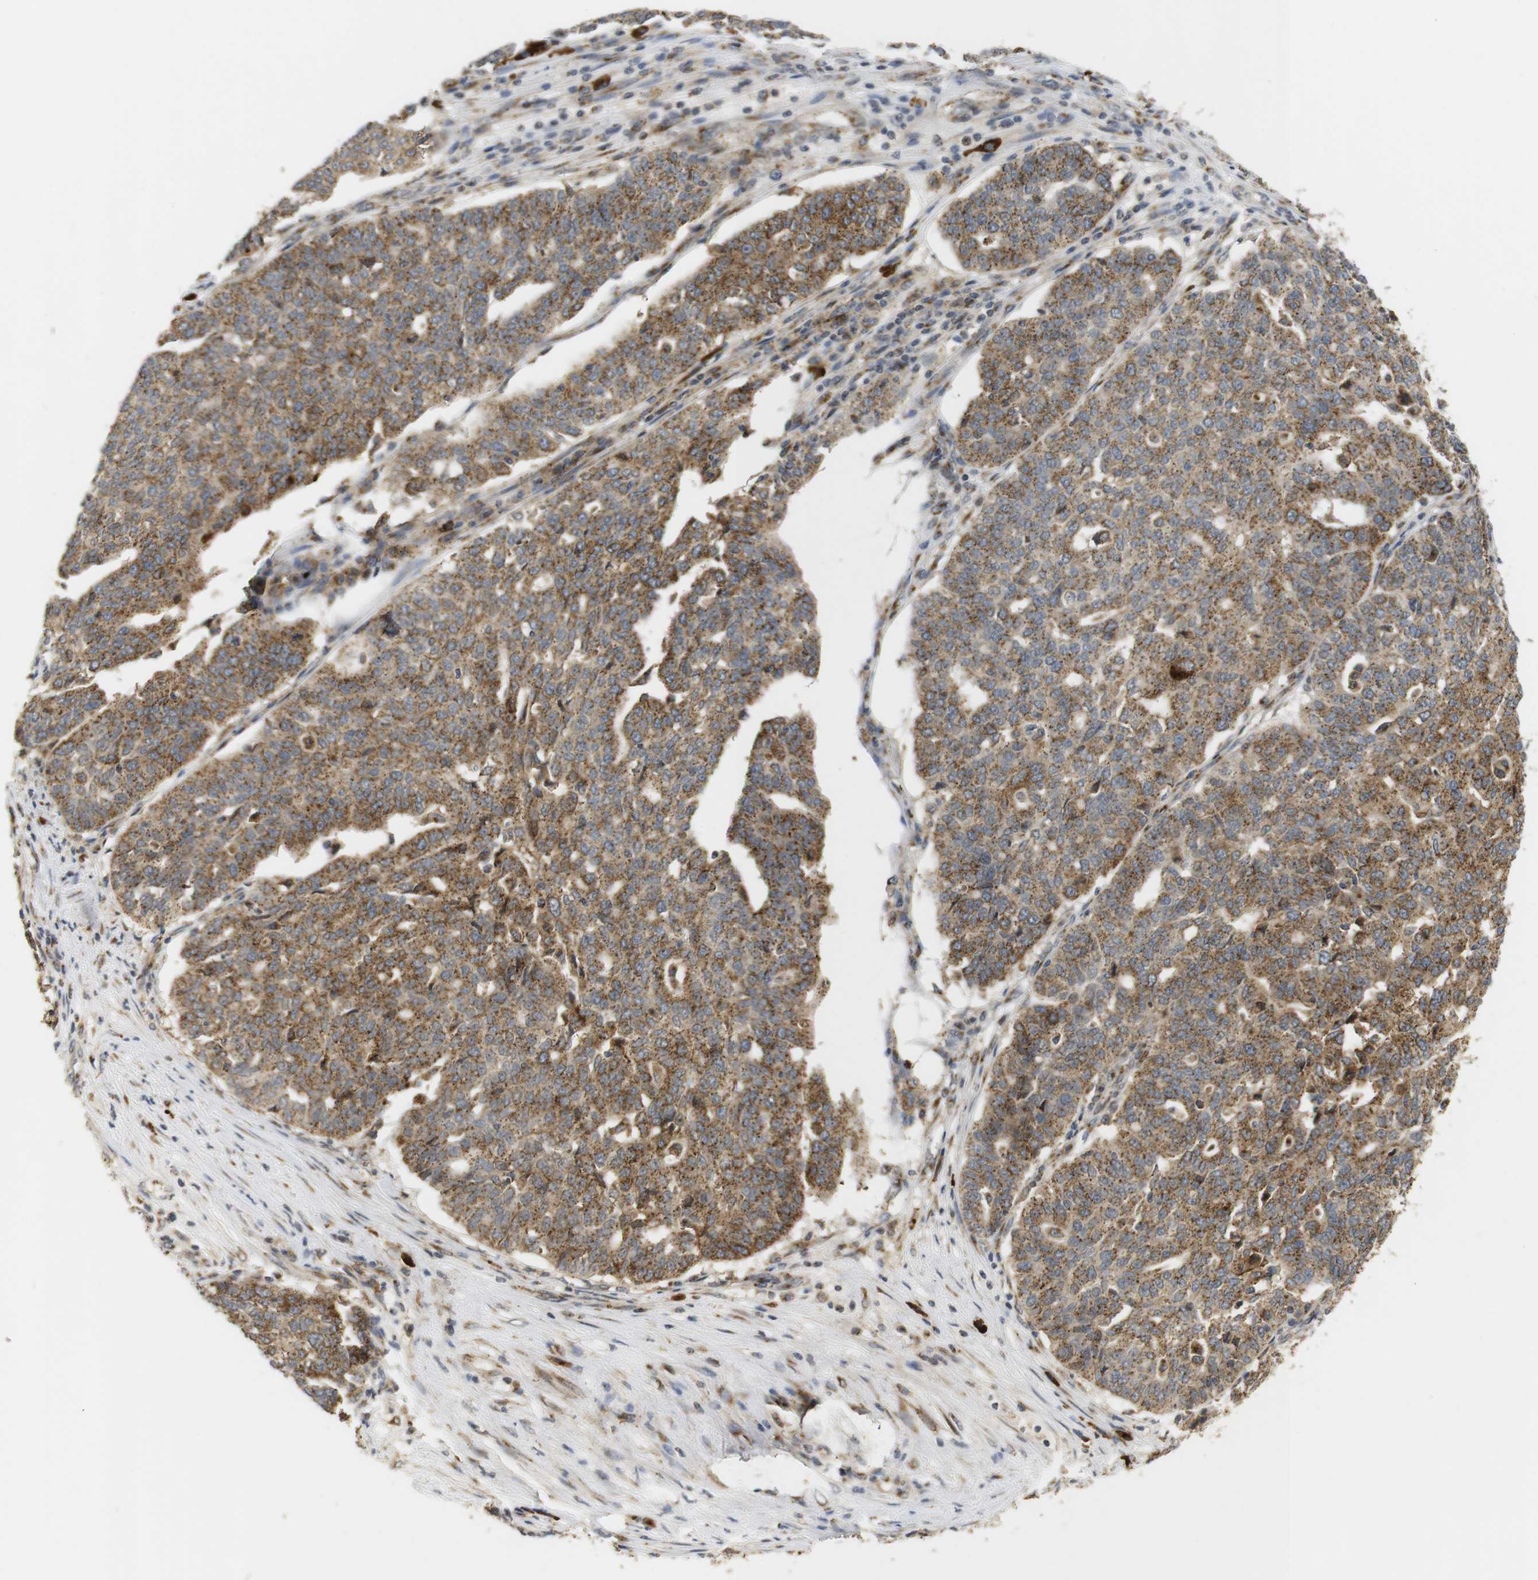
{"staining": {"intensity": "moderate", "quantity": ">75%", "location": "cytoplasmic/membranous"}, "tissue": "ovarian cancer", "cell_type": "Tumor cells", "image_type": "cancer", "snomed": [{"axis": "morphology", "description": "Cystadenocarcinoma, serous, NOS"}, {"axis": "topography", "description": "Ovary"}], "caption": "This micrograph exhibits IHC staining of human ovarian cancer (serous cystadenocarcinoma), with medium moderate cytoplasmic/membranous staining in approximately >75% of tumor cells.", "gene": "ZFPL1", "patient": {"sex": "female", "age": 59}}